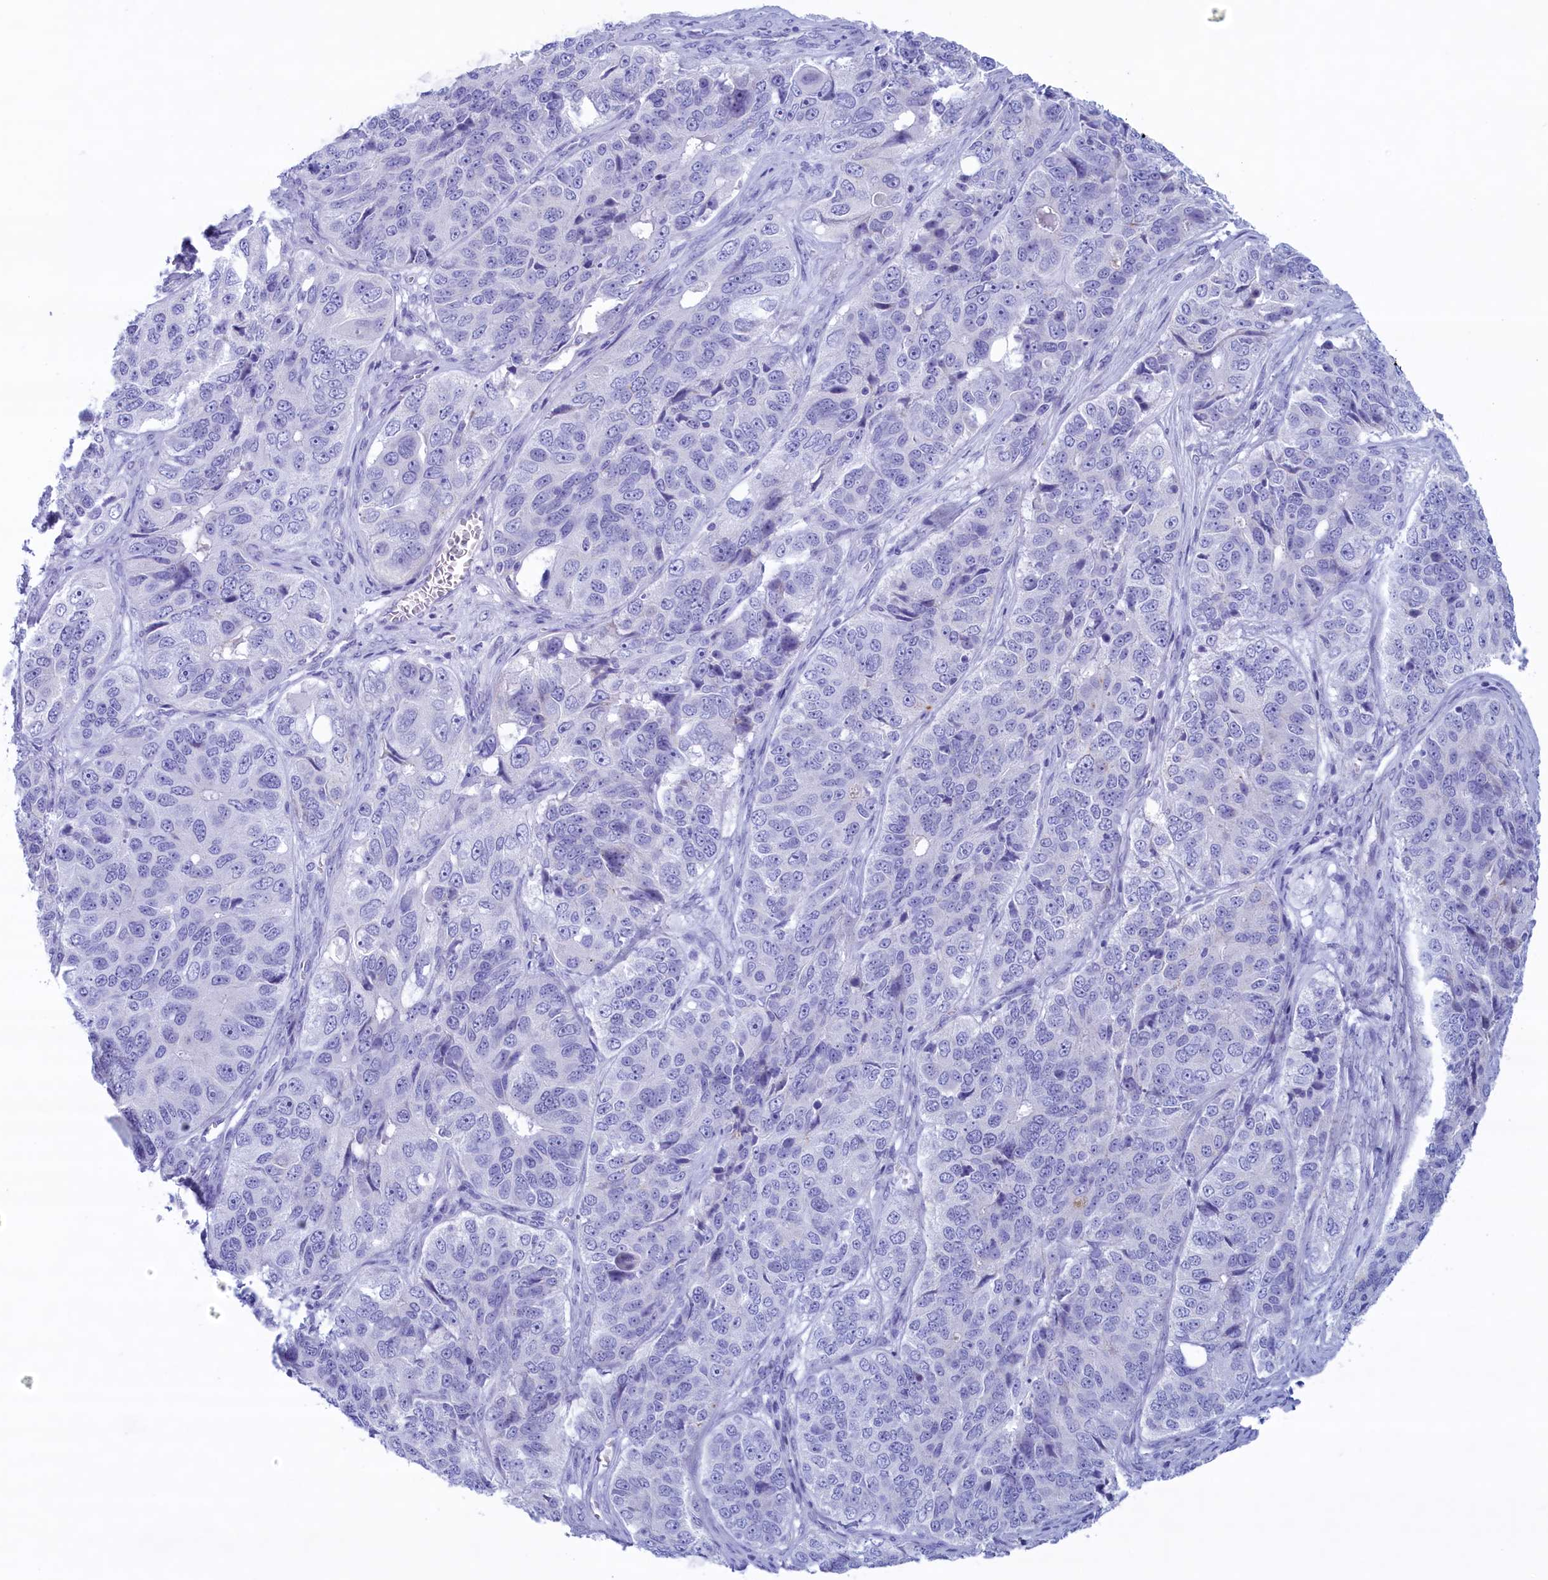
{"staining": {"intensity": "negative", "quantity": "none", "location": "none"}, "tissue": "ovarian cancer", "cell_type": "Tumor cells", "image_type": "cancer", "snomed": [{"axis": "morphology", "description": "Carcinoma, endometroid"}, {"axis": "topography", "description": "Ovary"}], "caption": "This is an immunohistochemistry (IHC) image of human ovarian endometroid carcinoma. There is no positivity in tumor cells.", "gene": "MPV17L2", "patient": {"sex": "female", "age": 51}}